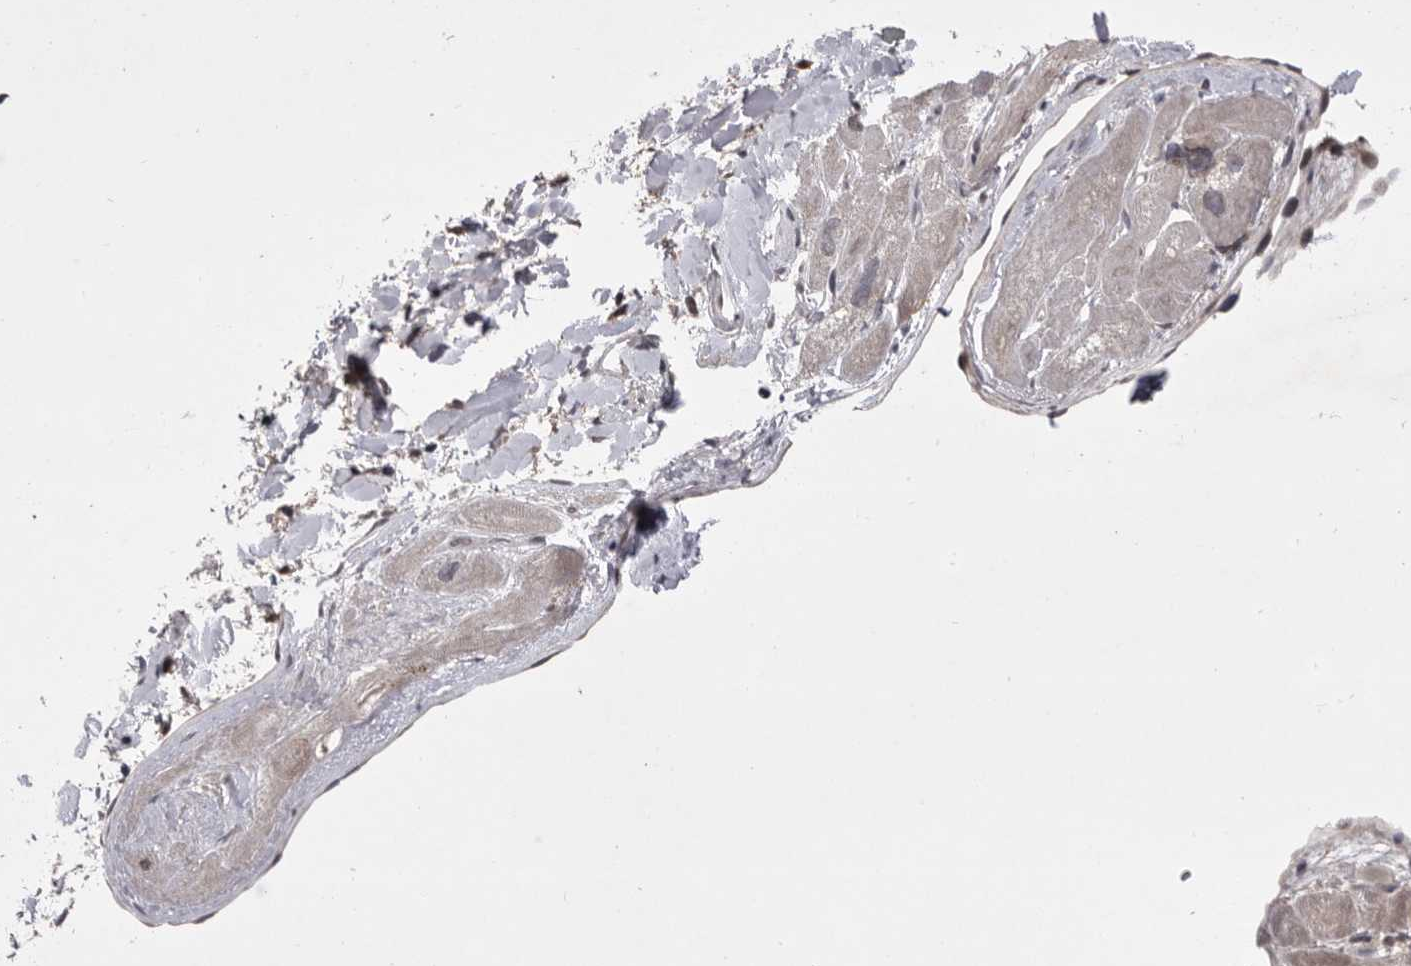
{"staining": {"intensity": "weak", "quantity": "<25%", "location": "cytoplasmic/membranous"}, "tissue": "heart muscle", "cell_type": "Cardiomyocytes", "image_type": "normal", "snomed": [{"axis": "morphology", "description": "Normal tissue, NOS"}, {"axis": "topography", "description": "Heart"}], "caption": "Immunohistochemistry (IHC) histopathology image of unremarkable heart muscle: heart muscle stained with DAB exhibits no significant protein staining in cardiomyocytes. Brightfield microscopy of immunohistochemistry (IHC) stained with DAB (3,3'-diaminobenzidine) (brown) and hematoxylin (blue), captured at high magnification.", "gene": "PRPF3", "patient": {"sex": "male", "age": 49}}